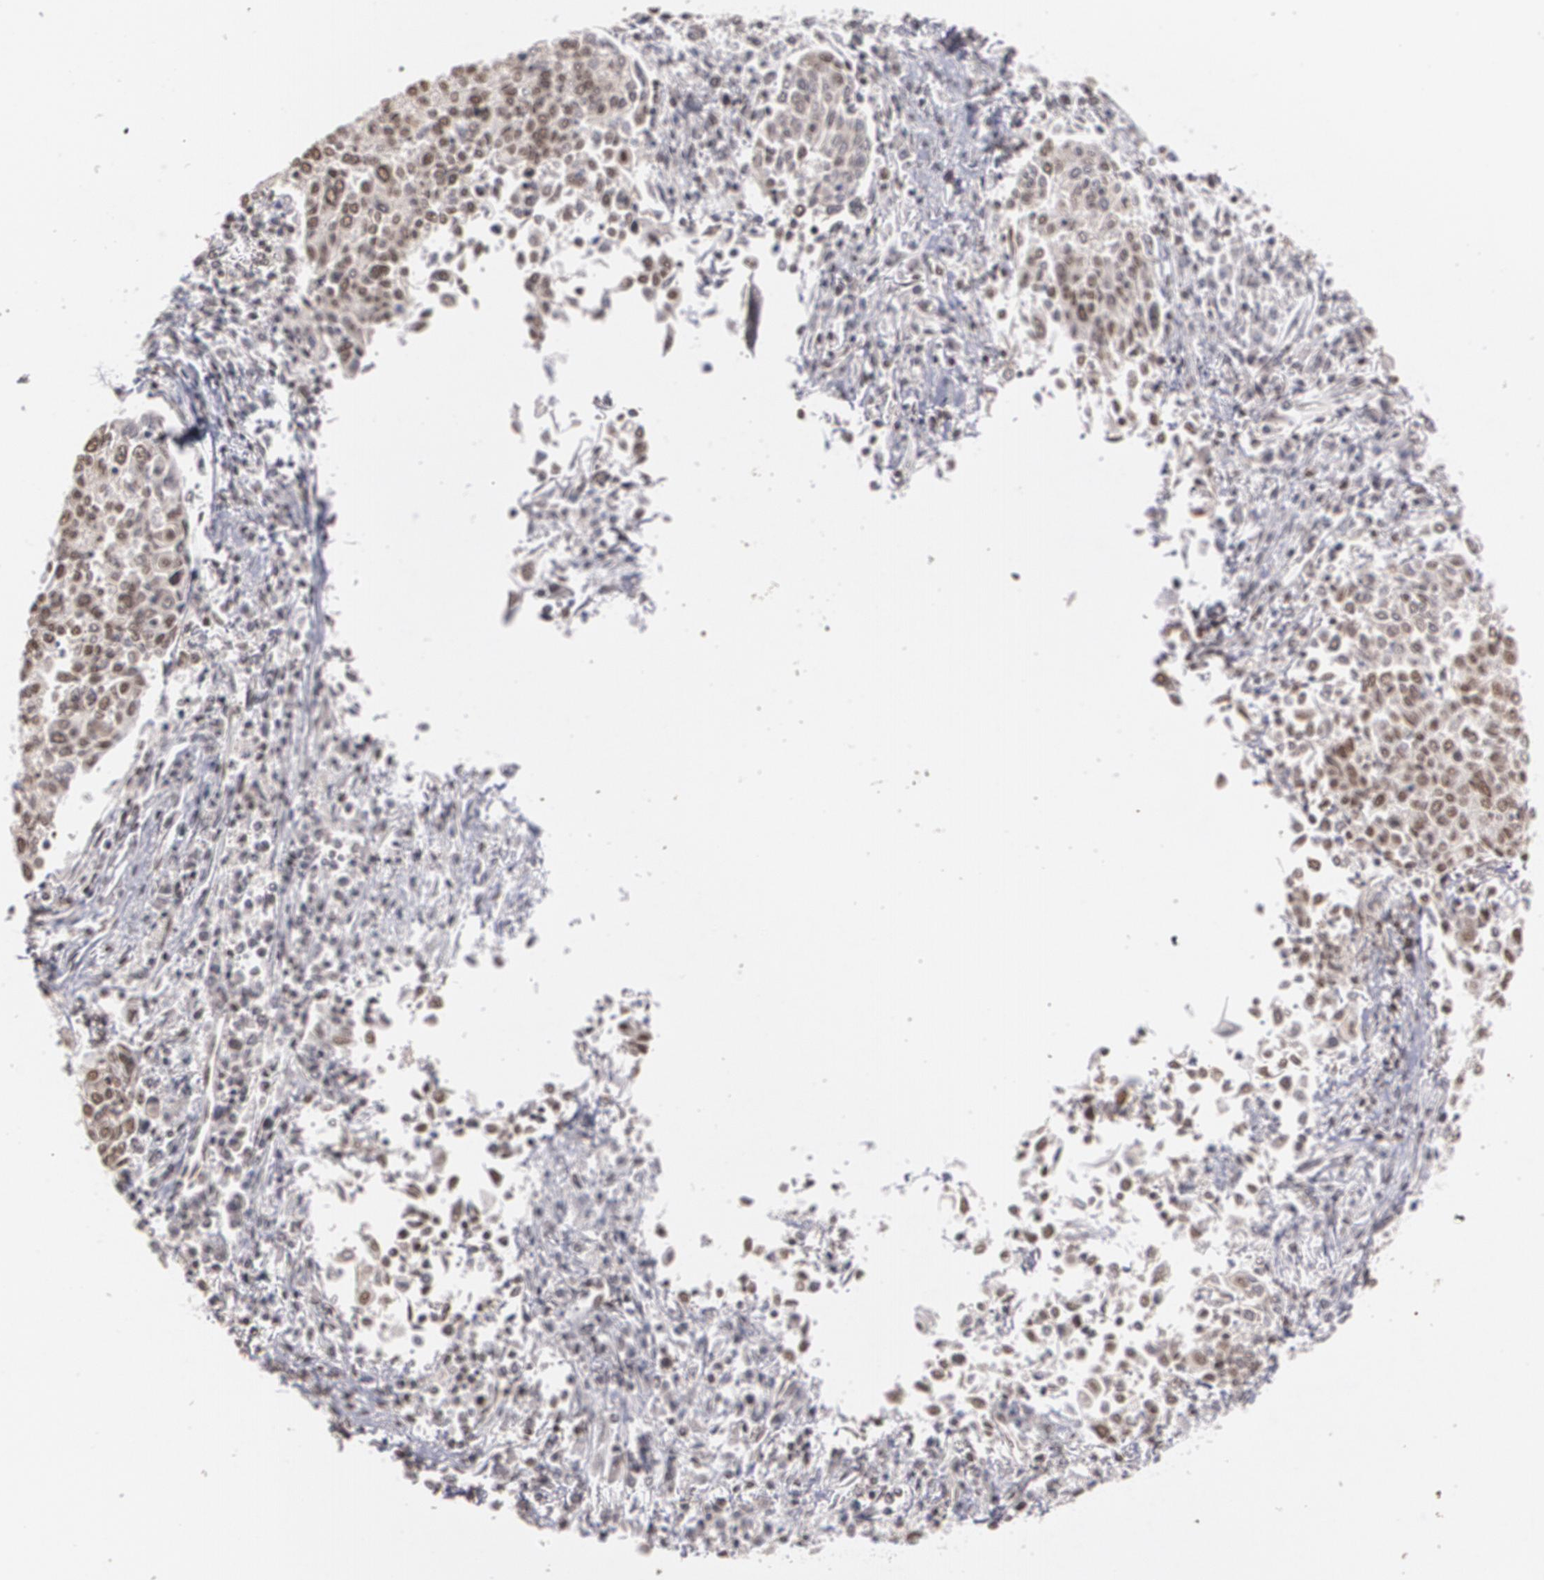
{"staining": {"intensity": "moderate", "quantity": ">75%", "location": "nuclear"}, "tissue": "cervical cancer", "cell_type": "Tumor cells", "image_type": "cancer", "snomed": [{"axis": "morphology", "description": "Squamous cell carcinoma, NOS"}, {"axis": "topography", "description": "Cervix"}], "caption": "A medium amount of moderate nuclear expression is identified in about >75% of tumor cells in cervical cancer (squamous cell carcinoma) tissue. The staining was performed using DAB to visualize the protein expression in brown, while the nuclei were stained in blue with hematoxylin (Magnification: 20x).", "gene": "ZNF75A", "patient": {"sex": "female", "age": 40}}